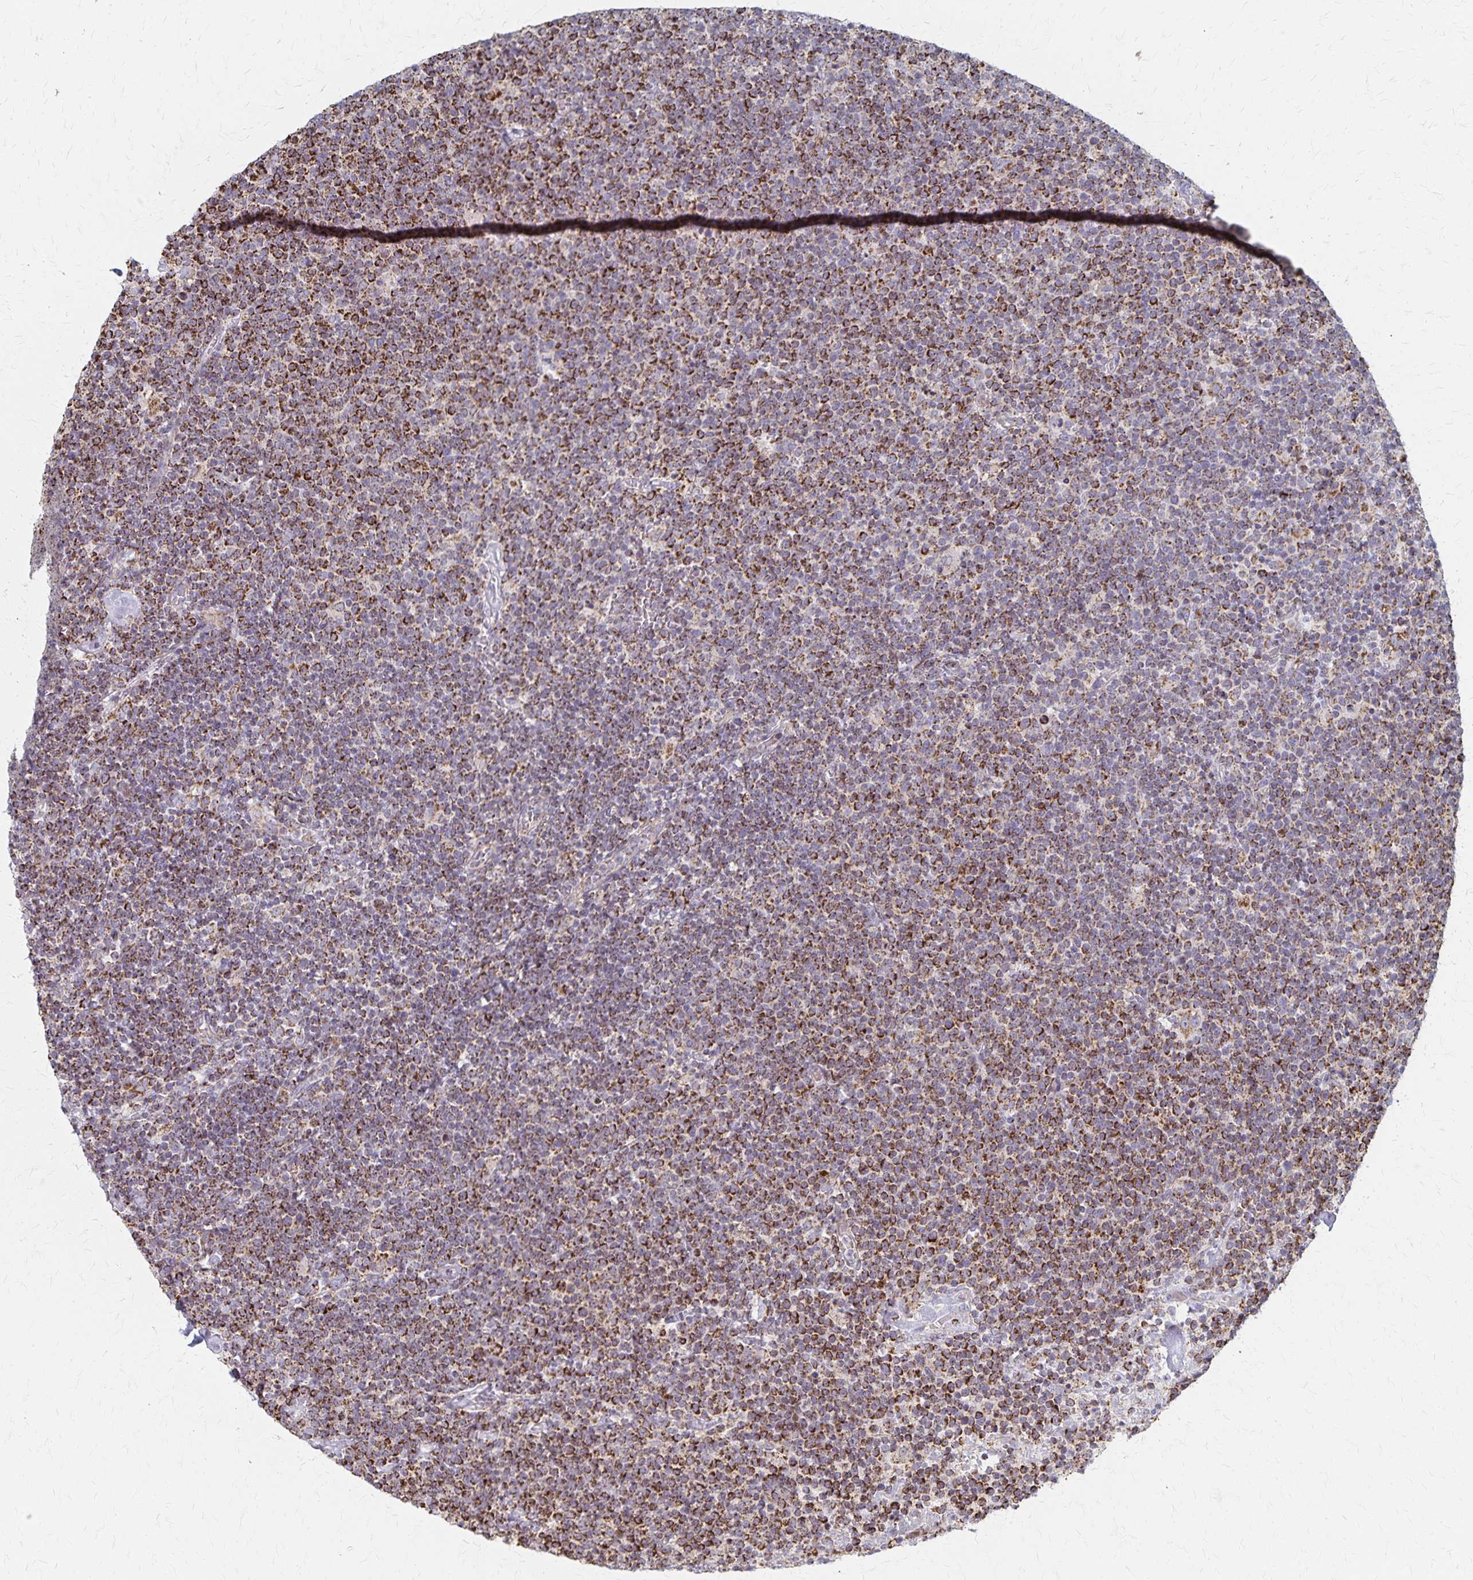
{"staining": {"intensity": "strong", "quantity": ">75%", "location": "cytoplasmic/membranous"}, "tissue": "lymphoma", "cell_type": "Tumor cells", "image_type": "cancer", "snomed": [{"axis": "morphology", "description": "Malignant lymphoma, non-Hodgkin's type, High grade"}, {"axis": "topography", "description": "Lymph node"}], "caption": "Immunohistochemical staining of malignant lymphoma, non-Hodgkin's type (high-grade) demonstrates high levels of strong cytoplasmic/membranous protein staining in approximately >75% of tumor cells.", "gene": "DYRK4", "patient": {"sex": "male", "age": 61}}